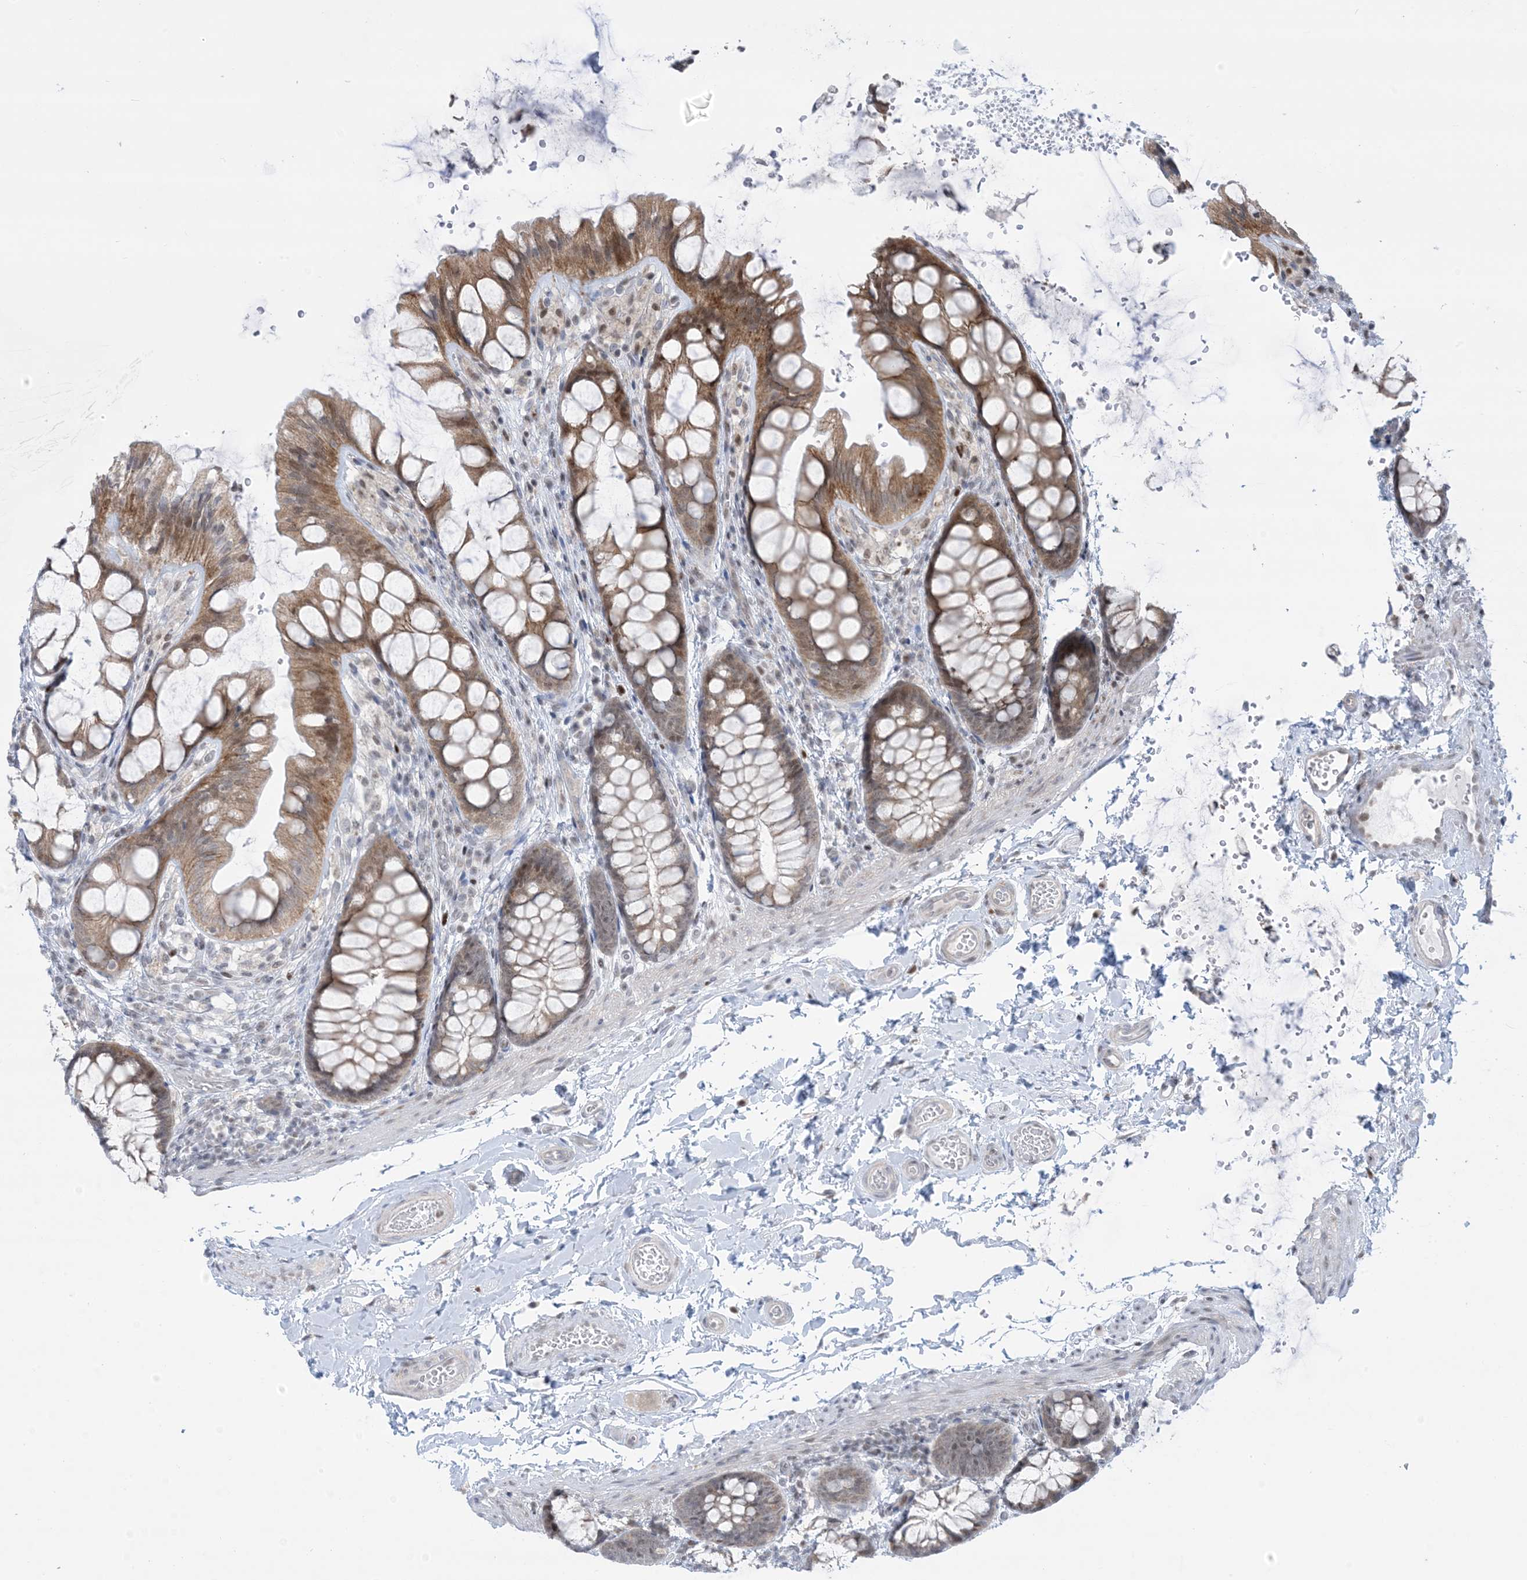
{"staining": {"intensity": "weak", "quantity": ">75%", "location": "cytoplasmic/membranous"}, "tissue": "colon", "cell_type": "Endothelial cells", "image_type": "normal", "snomed": [{"axis": "morphology", "description": "Normal tissue, NOS"}, {"axis": "topography", "description": "Colon"}], "caption": "Brown immunohistochemical staining in normal colon reveals weak cytoplasmic/membranous expression in about >75% of endothelial cells. Nuclei are stained in blue.", "gene": "TFPT", "patient": {"sex": "male", "age": 47}}